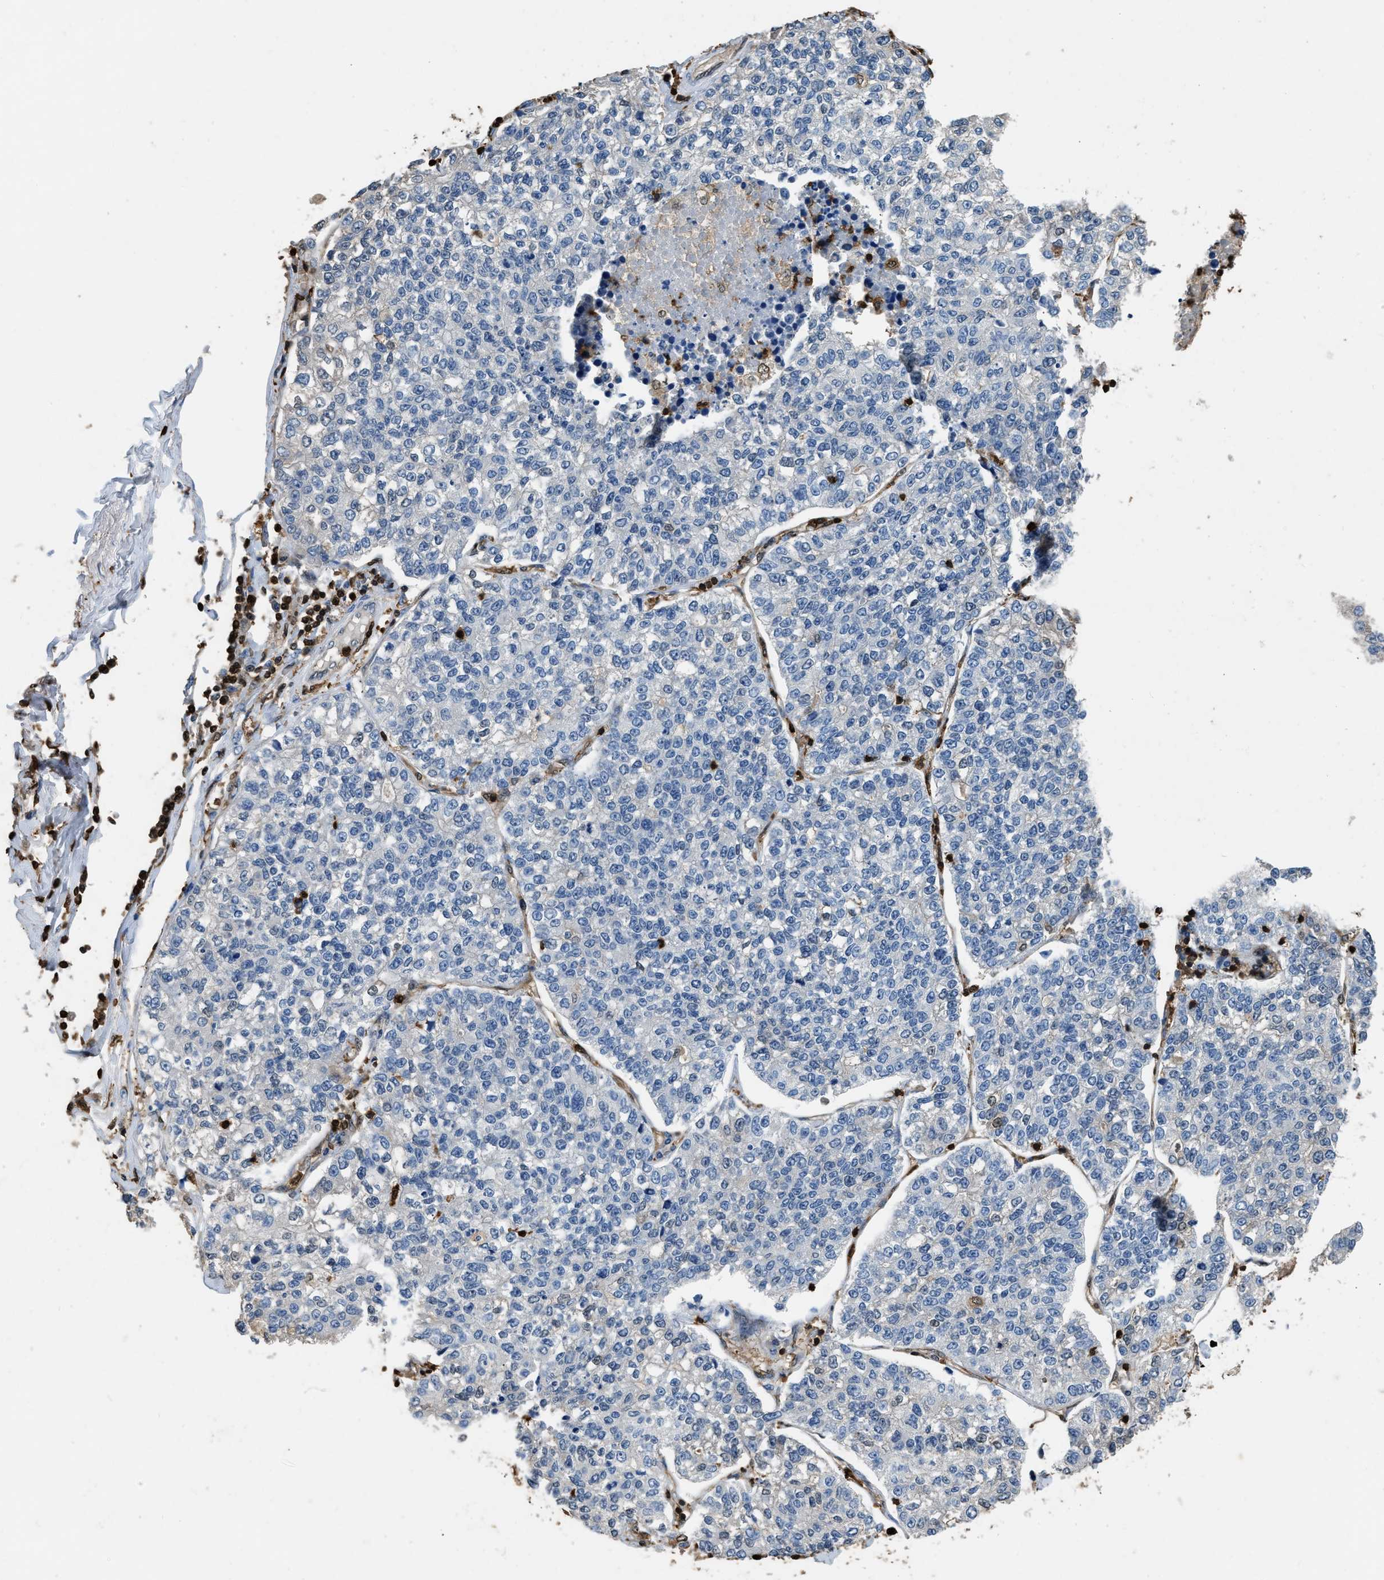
{"staining": {"intensity": "negative", "quantity": "none", "location": "none"}, "tissue": "lung cancer", "cell_type": "Tumor cells", "image_type": "cancer", "snomed": [{"axis": "morphology", "description": "Adenocarcinoma, NOS"}, {"axis": "topography", "description": "Lung"}], "caption": "IHC histopathology image of lung cancer stained for a protein (brown), which shows no positivity in tumor cells.", "gene": "ARHGDIB", "patient": {"sex": "male", "age": 49}}